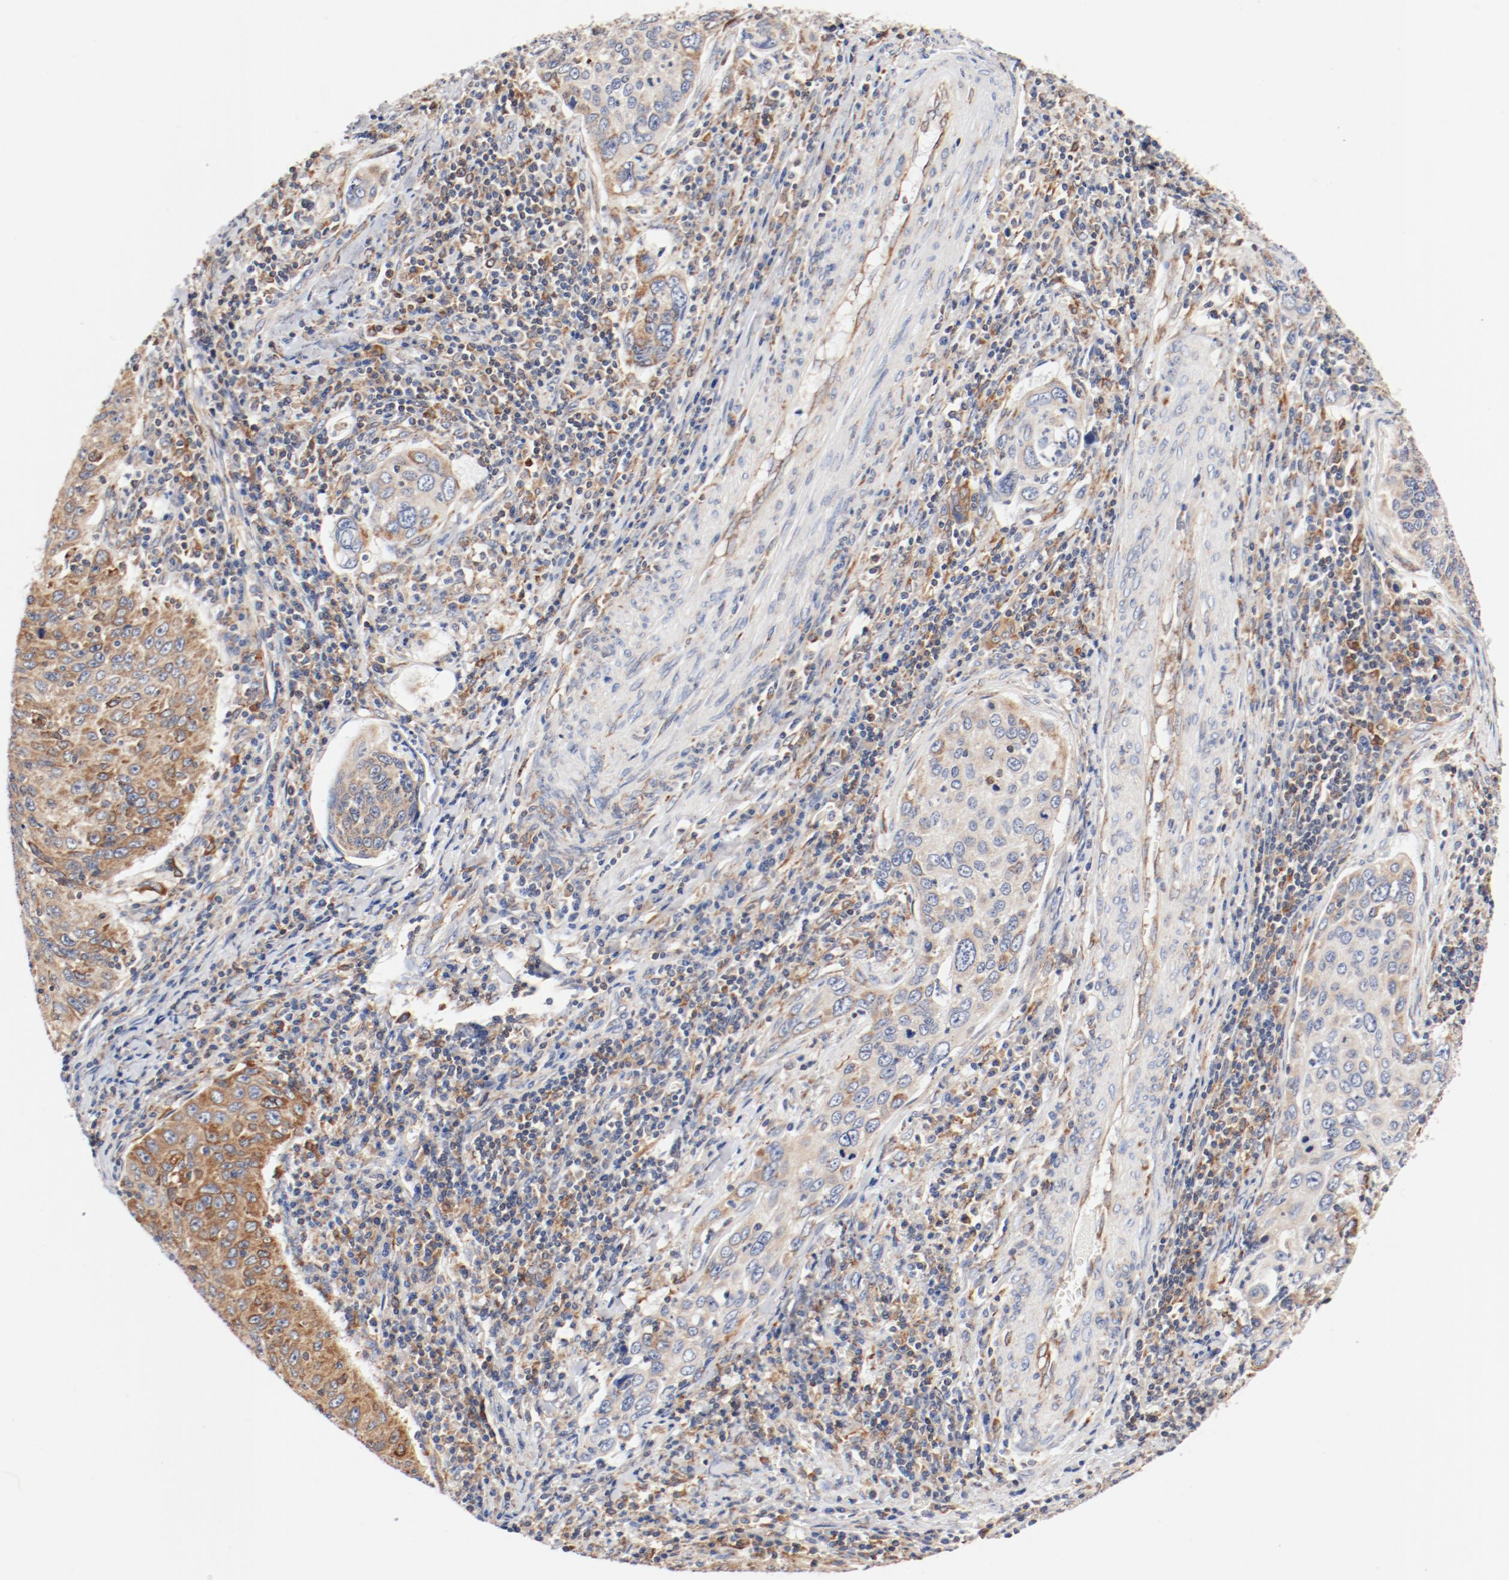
{"staining": {"intensity": "moderate", "quantity": ">75%", "location": "cytoplasmic/membranous"}, "tissue": "cervical cancer", "cell_type": "Tumor cells", "image_type": "cancer", "snomed": [{"axis": "morphology", "description": "Squamous cell carcinoma, NOS"}, {"axis": "topography", "description": "Cervix"}], "caption": "Tumor cells reveal moderate cytoplasmic/membranous expression in approximately >75% of cells in cervical squamous cell carcinoma.", "gene": "PDPK1", "patient": {"sex": "female", "age": 53}}